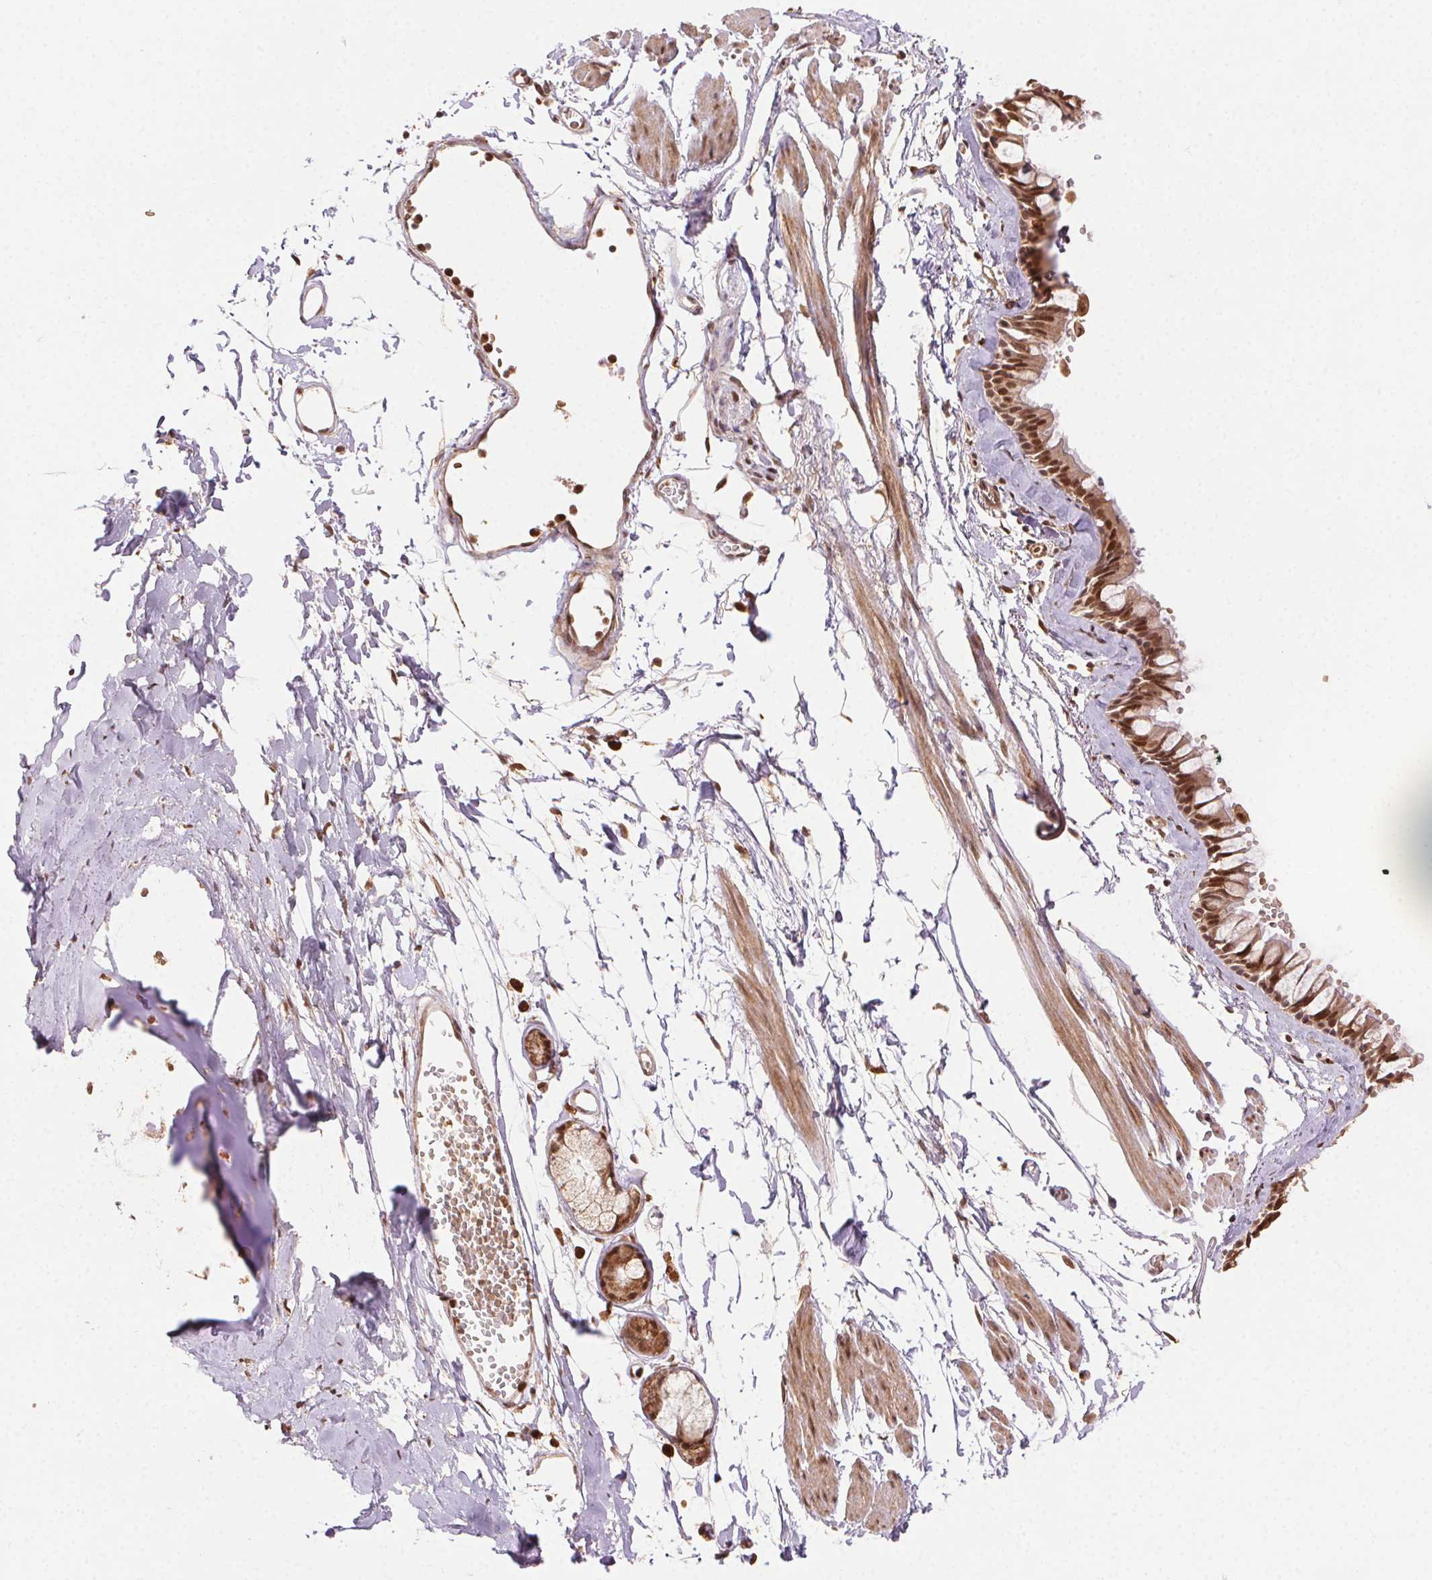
{"staining": {"intensity": "moderate", "quantity": ">75%", "location": "nuclear"}, "tissue": "bronchus", "cell_type": "Respiratory epithelial cells", "image_type": "normal", "snomed": [{"axis": "morphology", "description": "Normal tissue, NOS"}, {"axis": "topography", "description": "Cartilage tissue"}, {"axis": "topography", "description": "Bronchus"}], "caption": "This is an image of immunohistochemistry (IHC) staining of normal bronchus, which shows moderate staining in the nuclear of respiratory epithelial cells.", "gene": "TREML4", "patient": {"sex": "female", "age": 59}}